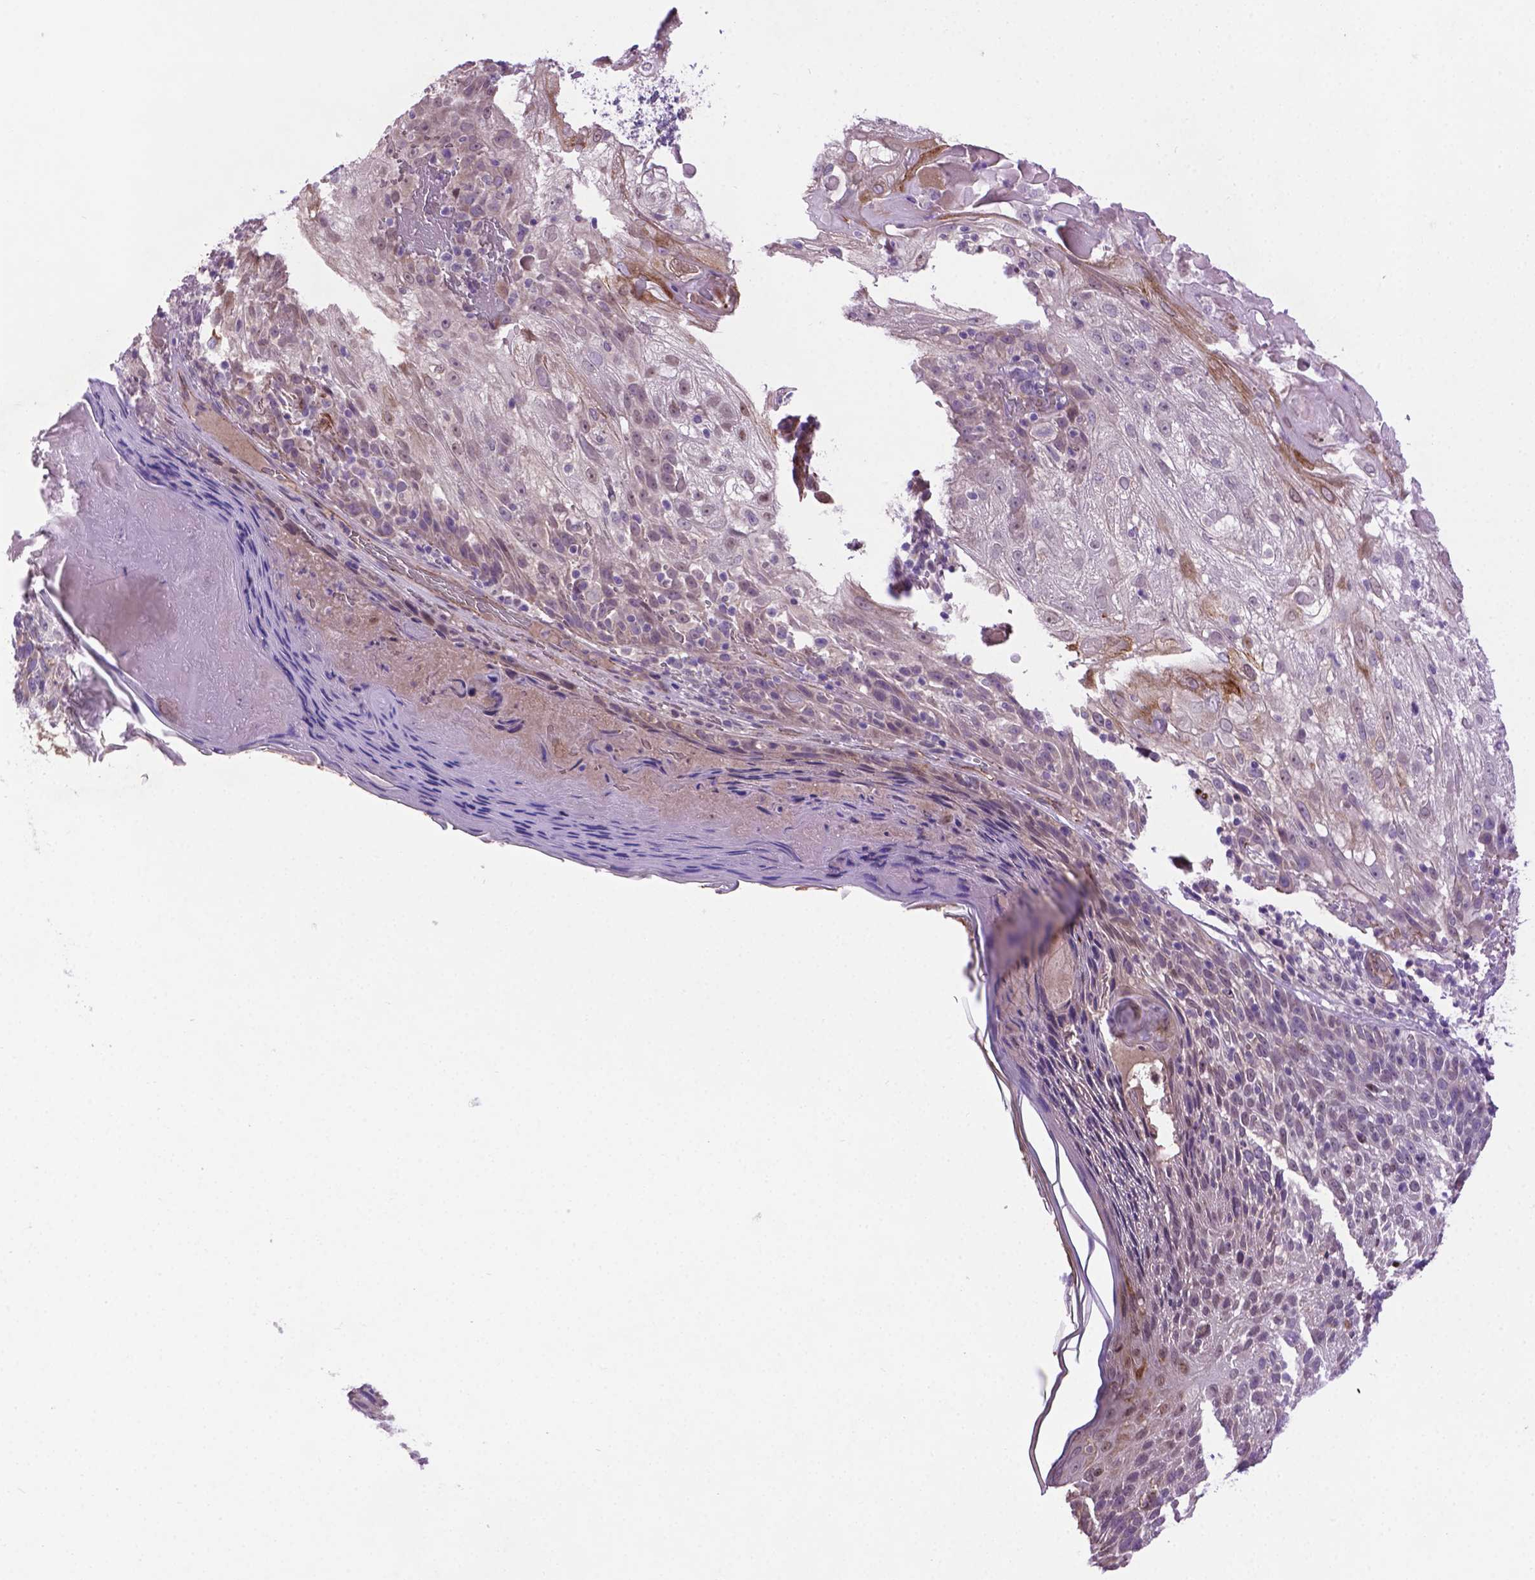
{"staining": {"intensity": "moderate", "quantity": "<25%", "location": "cytoplasmic/membranous"}, "tissue": "skin cancer", "cell_type": "Tumor cells", "image_type": "cancer", "snomed": [{"axis": "morphology", "description": "Normal tissue, NOS"}, {"axis": "morphology", "description": "Squamous cell carcinoma, NOS"}, {"axis": "topography", "description": "Skin"}], "caption": "Skin cancer tissue displays moderate cytoplasmic/membranous expression in about <25% of tumor cells, visualized by immunohistochemistry.", "gene": "CCER2", "patient": {"sex": "female", "age": 83}}